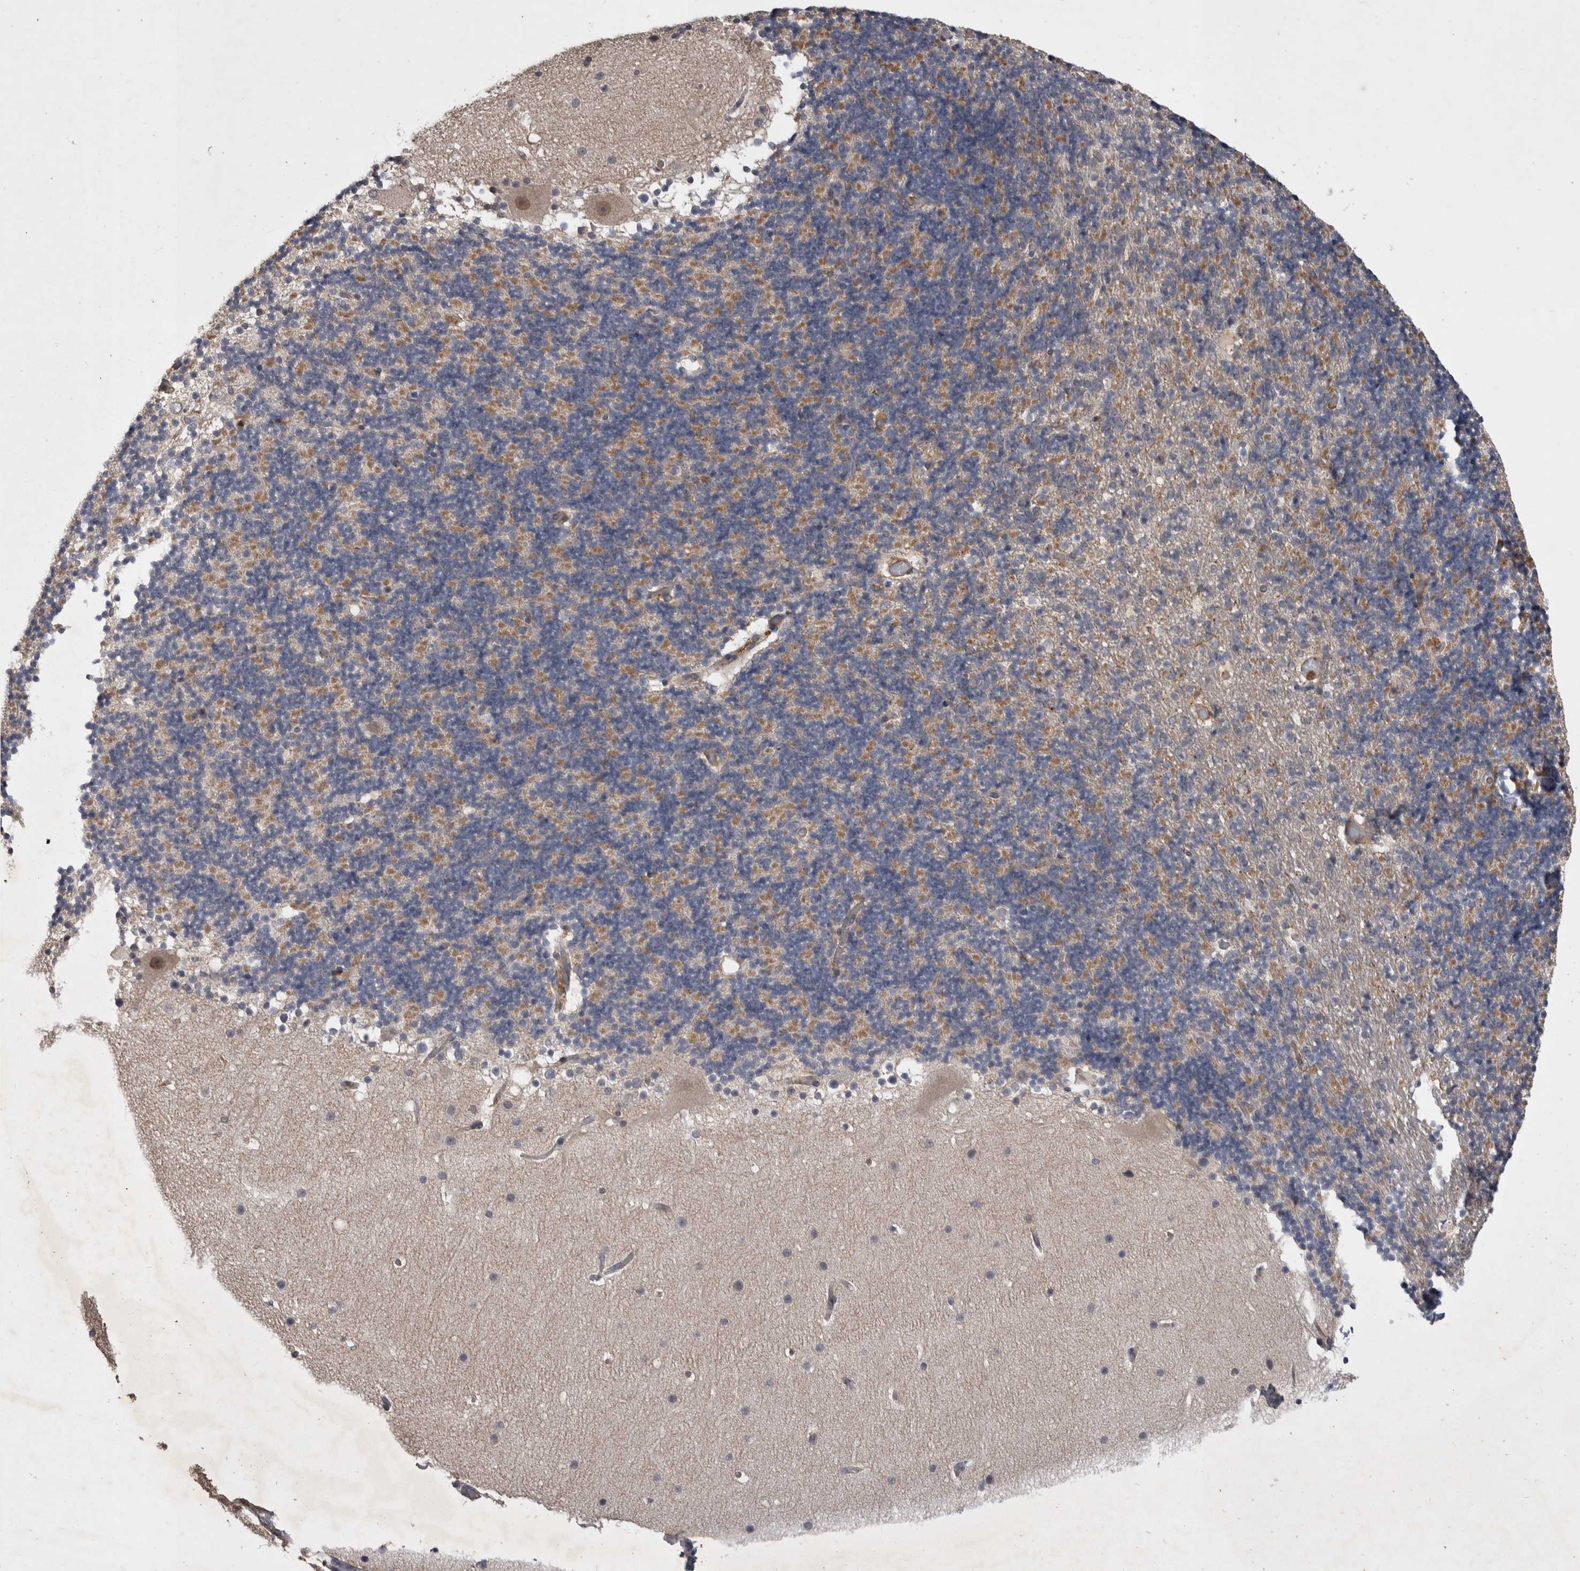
{"staining": {"intensity": "moderate", "quantity": ">75%", "location": "cytoplasmic/membranous"}, "tissue": "cerebellum", "cell_type": "Cells in granular layer", "image_type": "normal", "snomed": [{"axis": "morphology", "description": "Normal tissue, NOS"}, {"axis": "topography", "description": "Cerebellum"}], "caption": "IHC of normal cerebellum displays medium levels of moderate cytoplasmic/membranous positivity in approximately >75% of cells in granular layer. Using DAB (3,3'-diaminobenzidine) (brown) and hematoxylin (blue) stains, captured at high magnification using brightfield microscopy.", "gene": "SPATA48", "patient": {"sex": "male", "age": 57}}